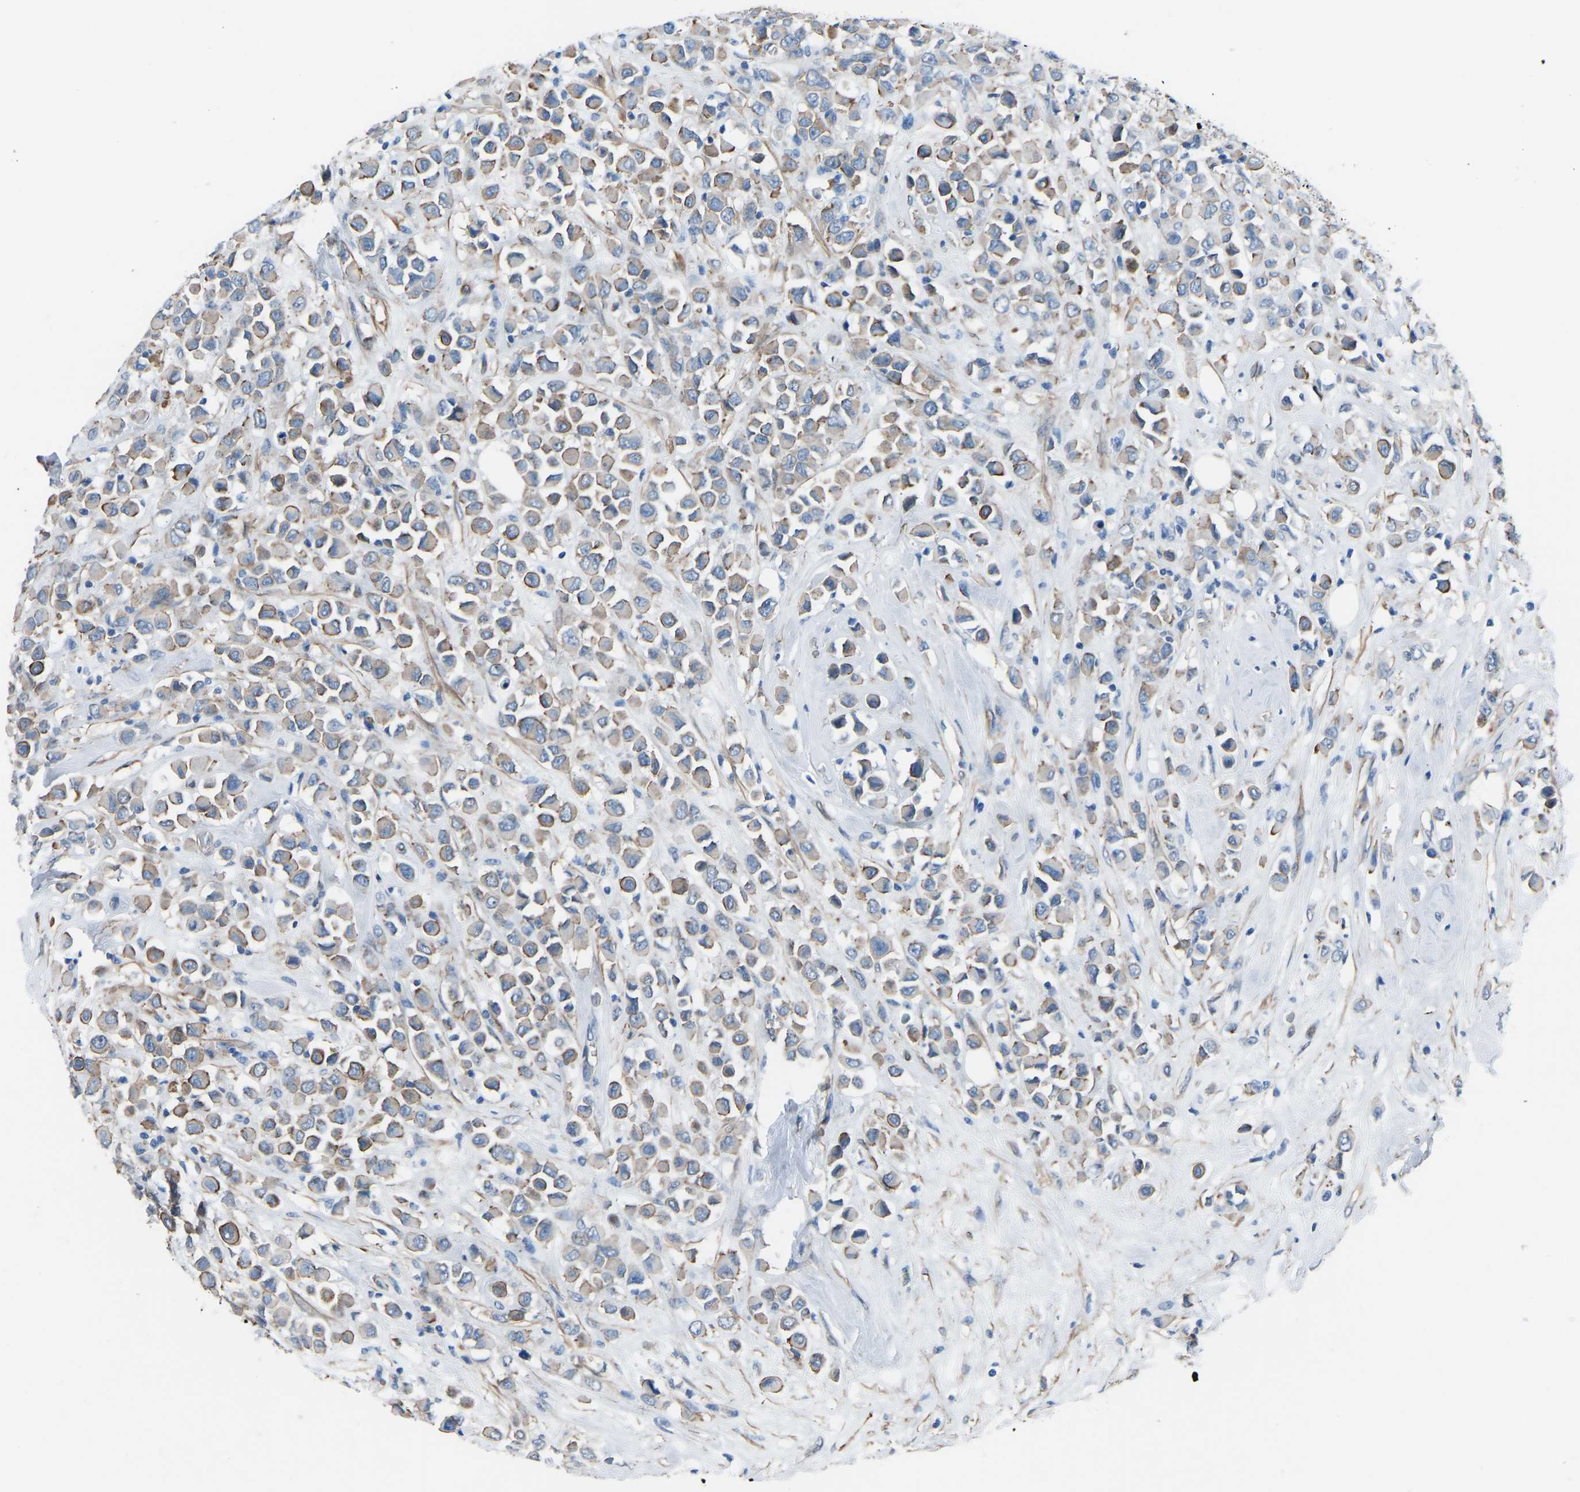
{"staining": {"intensity": "moderate", "quantity": "25%-75%", "location": "cytoplasmic/membranous"}, "tissue": "breast cancer", "cell_type": "Tumor cells", "image_type": "cancer", "snomed": [{"axis": "morphology", "description": "Duct carcinoma"}, {"axis": "topography", "description": "Breast"}], "caption": "Human breast invasive ductal carcinoma stained with a protein marker demonstrates moderate staining in tumor cells.", "gene": "MYH10", "patient": {"sex": "female", "age": 61}}